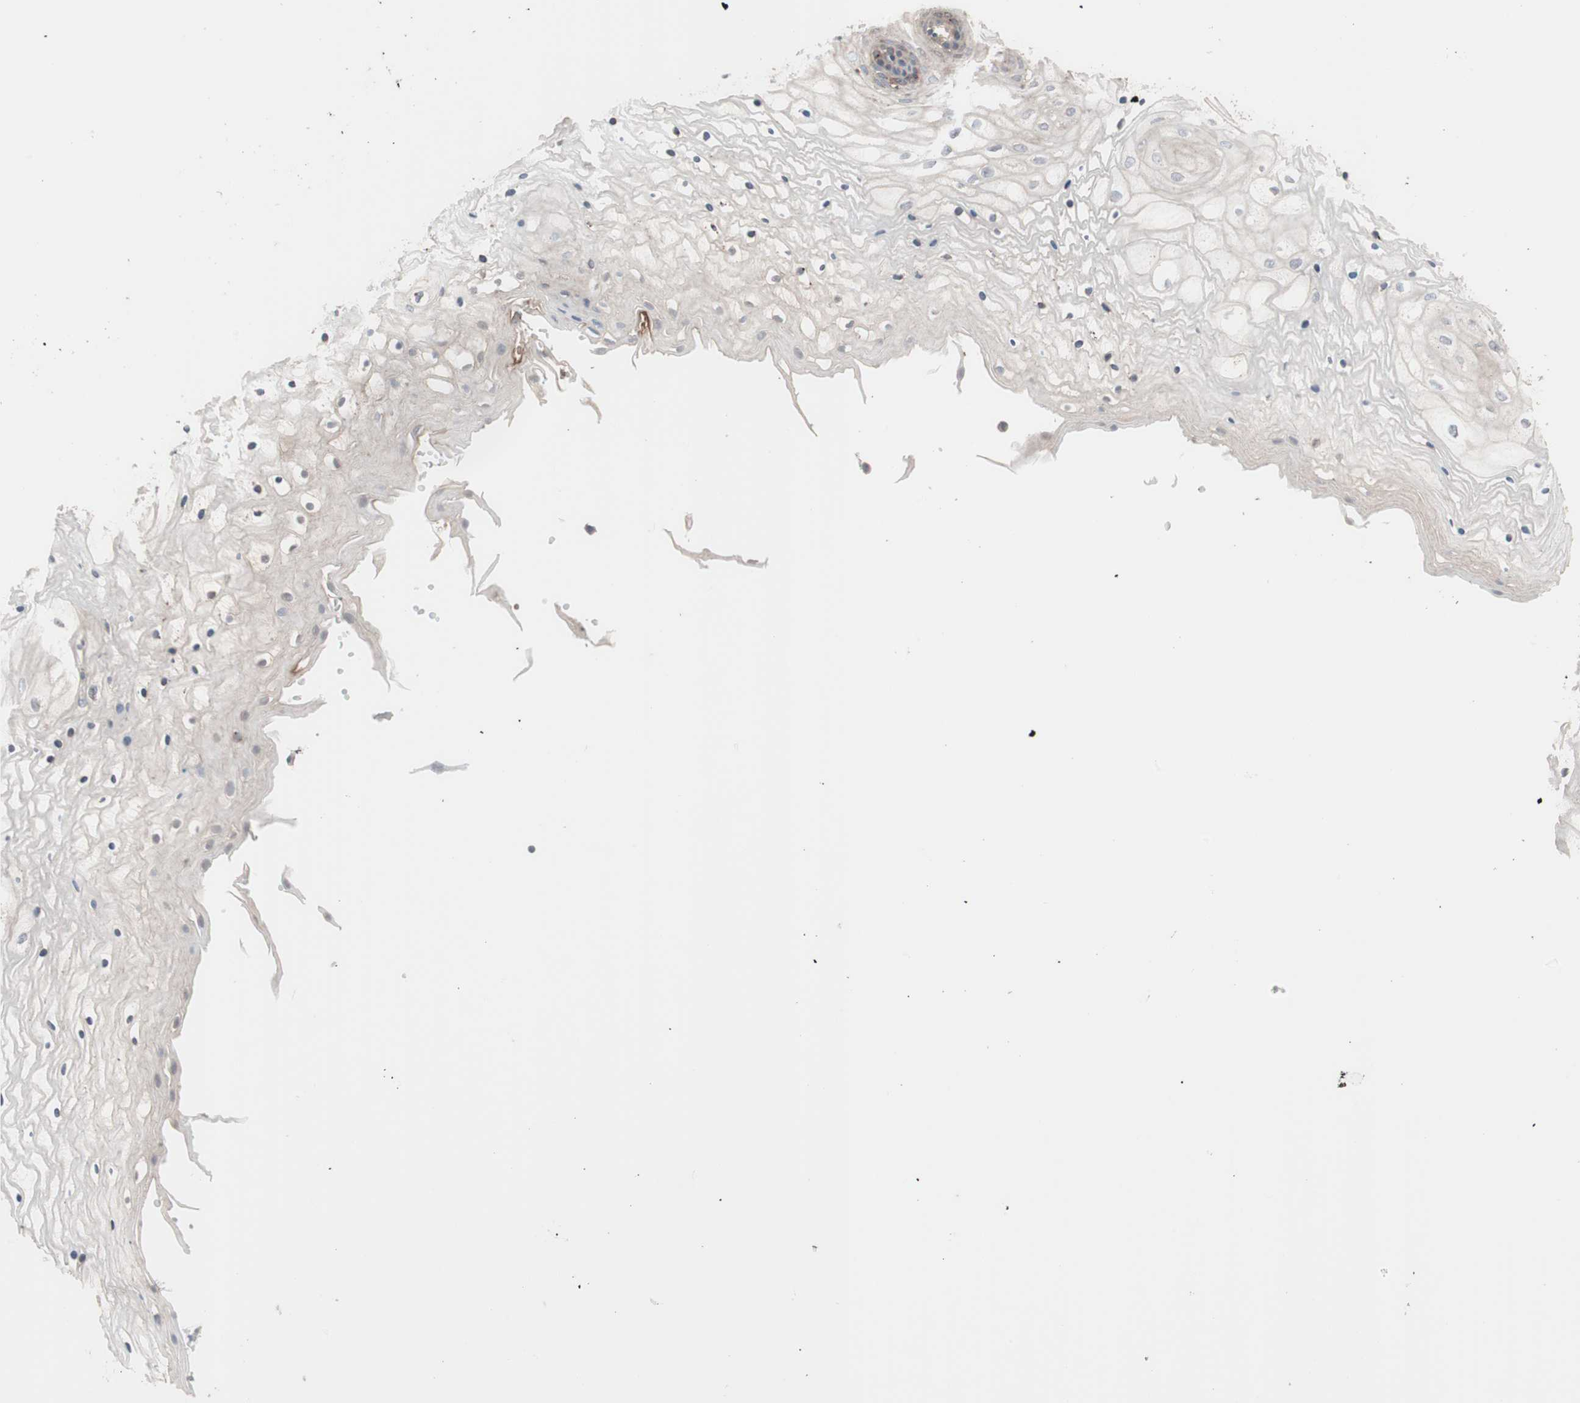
{"staining": {"intensity": "strong", "quantity": "25%-75%", "location": "cytoplasmic/membranous"}, "tissue": "vagina", "cell_type": "Squamous epithelial cells", "image_type": "normal", "snomed": [{"axis": "morphology", "description": "Normal tissue, NOS"}, {"axis": "topography", "description": "Vagina"}], "caption": "IHC histopathology image of normal vagina stained for a protein (brown), which exhibits high levels of strong cytoplasmic/membranous expression in approximately 25%-75% of squamous epithelial cells.", "gene": "SDC4", "patient": {"sex": "female", "age": 34}}